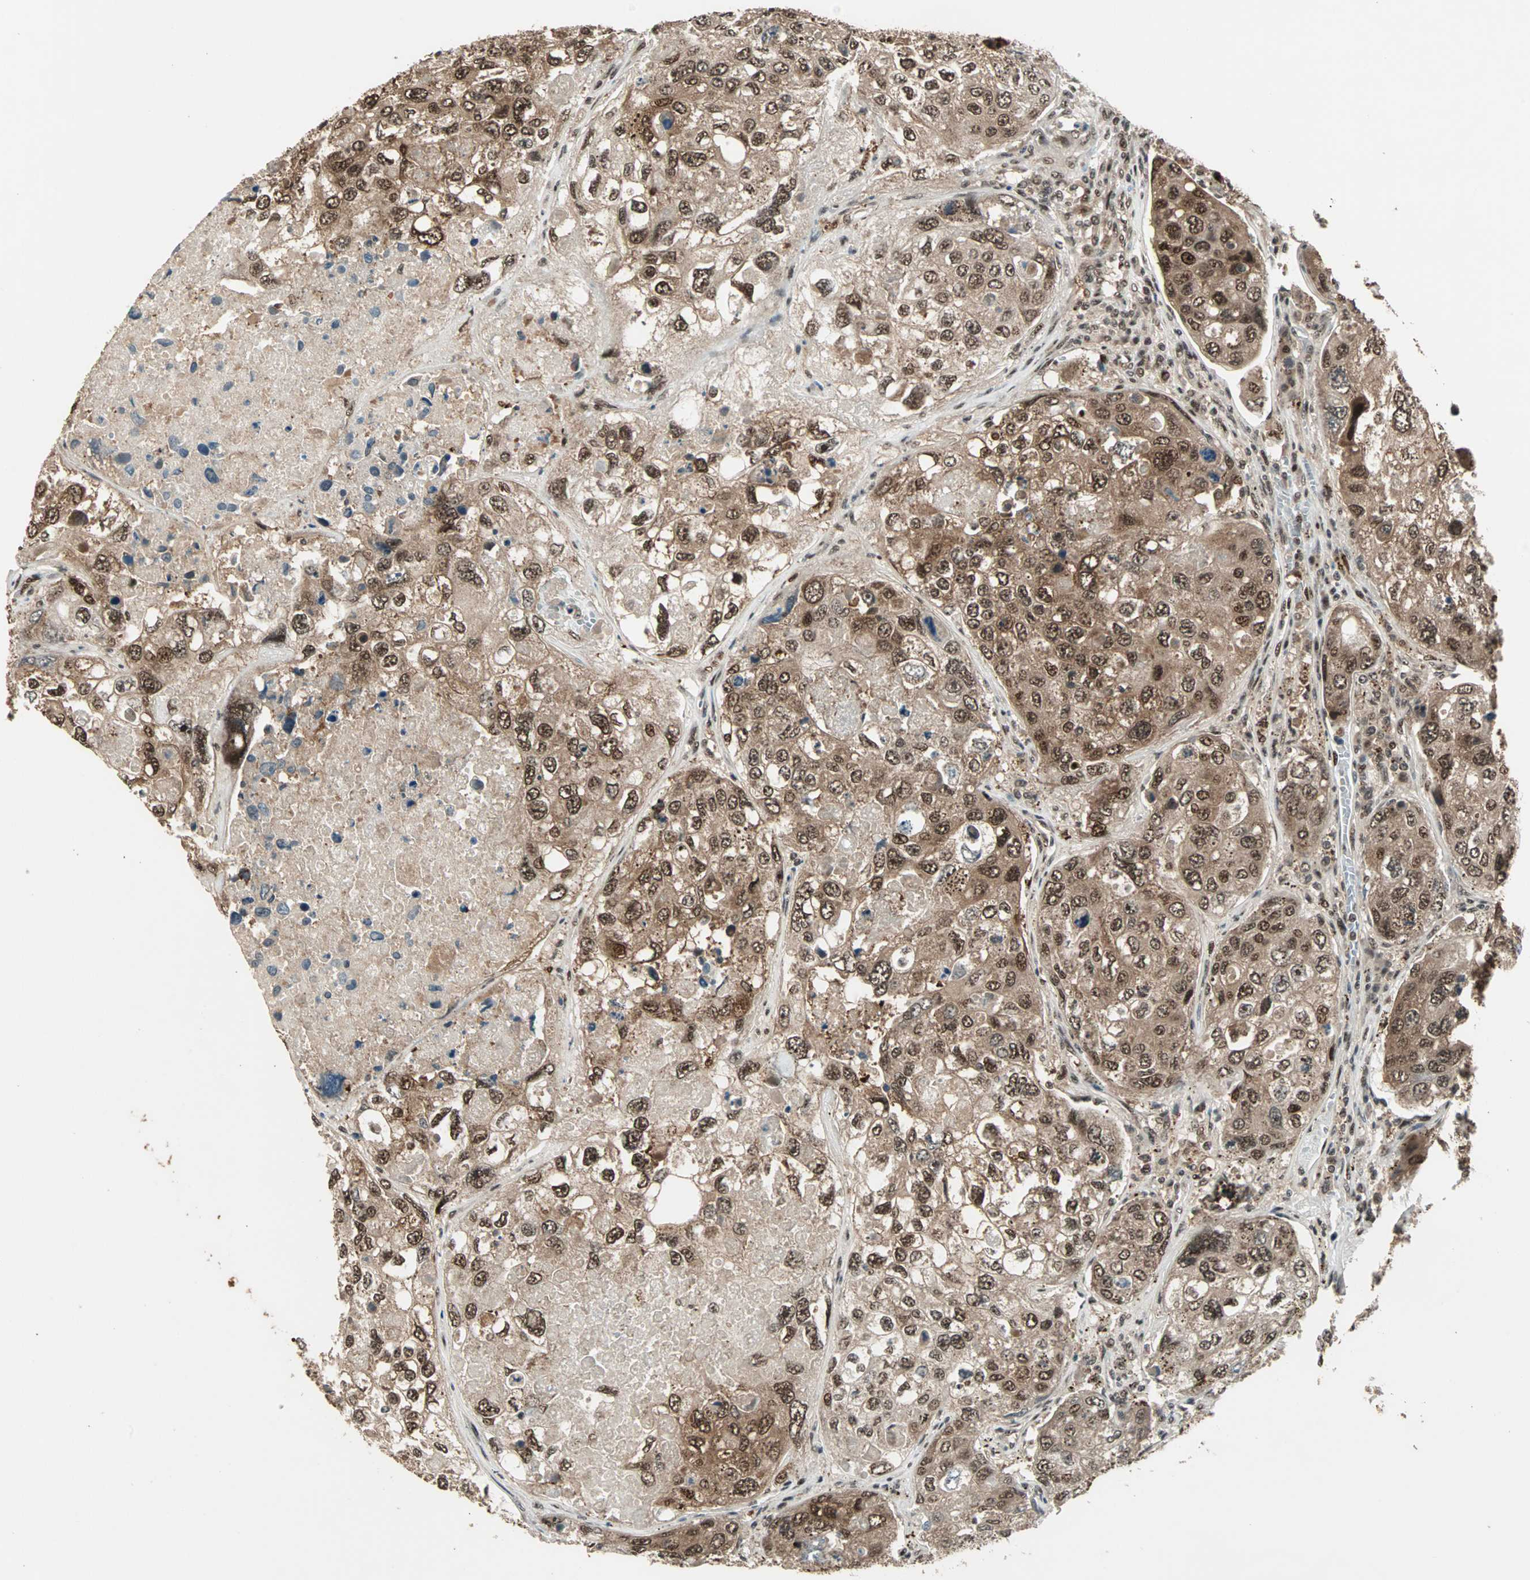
{"staining": {"intensity": "strong", "quantity": ">75%", "location": "cytoplasmic/membranous,nuclear"}, "tissue": "urothelial cancer", "cell_type": "Tumor cells", "image_type": "cancer", "snomed": [{"axis": "morphology", "description": "Urothelial carcinoma, High grade"}, {"axis": "topography", "description": "Lymph node"}, {"axis": "topography", "description": "Urinary bladder"}], "caption": "This is an image of immunohistochemistry staining of urothelial cancer, which shows strong expression in the cytoplasmic/membranous and nuclear of tumor cells.", "gene": "ZNF44", "patient": {"sex": "male", "age": 51}}